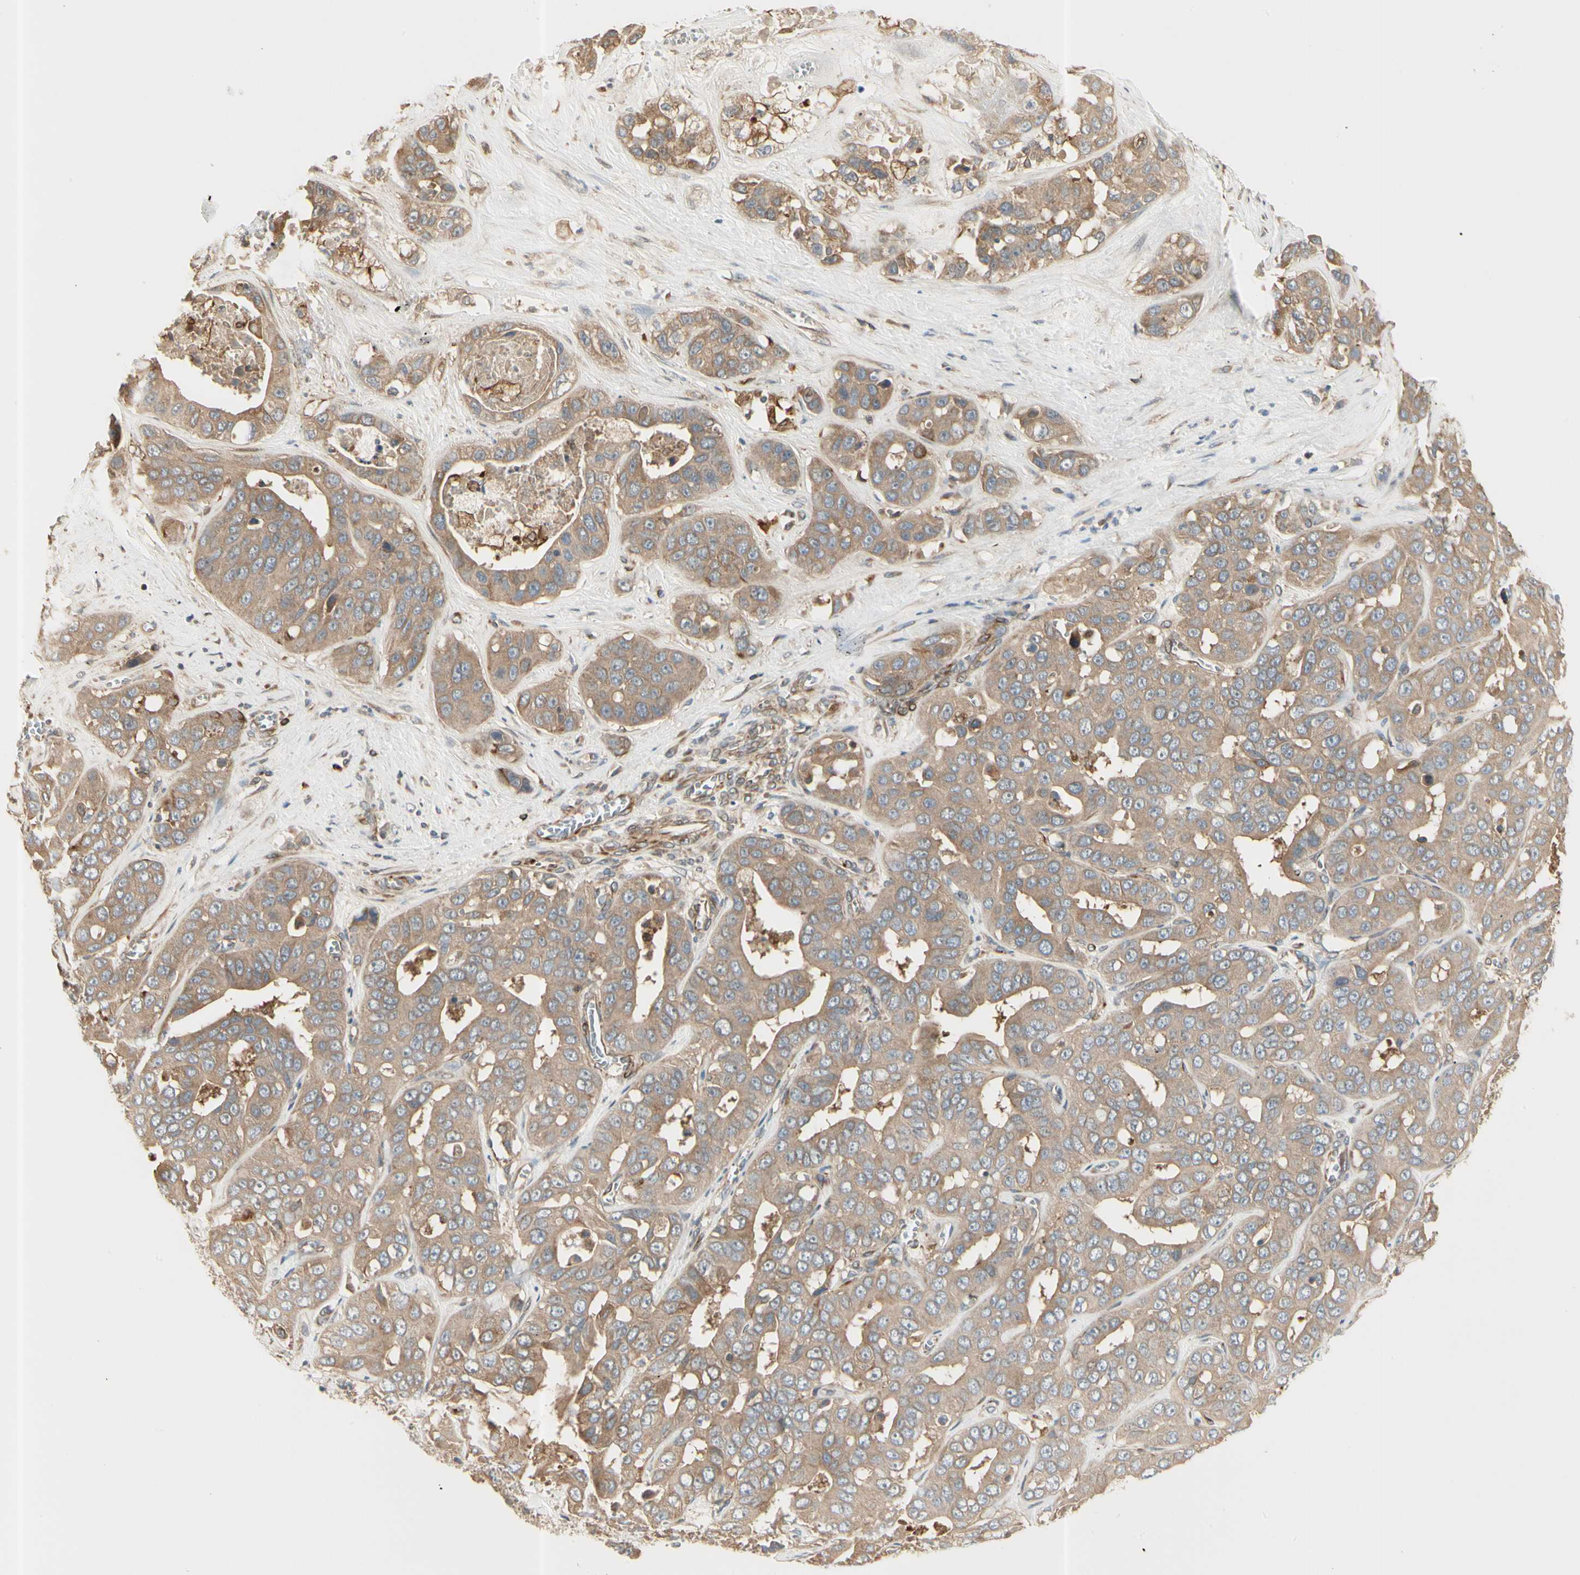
{"staining": {"intensity": "moderate", "quantity": ">75%", "location": "cytoplasmic/membranous"}, "tissue": "liver cancer", "cell_type": "Tumor cells", "image_type": "cancer", "snomed": [{"axis": "morphology", "description": "Cholangiocarcinoma"}, {"axis": "topography", "description": "Liver"}], "caption": "Immunohistochemical staining of cholangiocarcinoma (liver) exhibits medium levels of moderate cytoplasmic/membranous protein positivity in approximately >75% of tumor cells. The protein of interest is shown in brown color, while the nuclei are stained blue.", "gene": "IRAG1", "patient": {"sex": "female", "age": 52}}